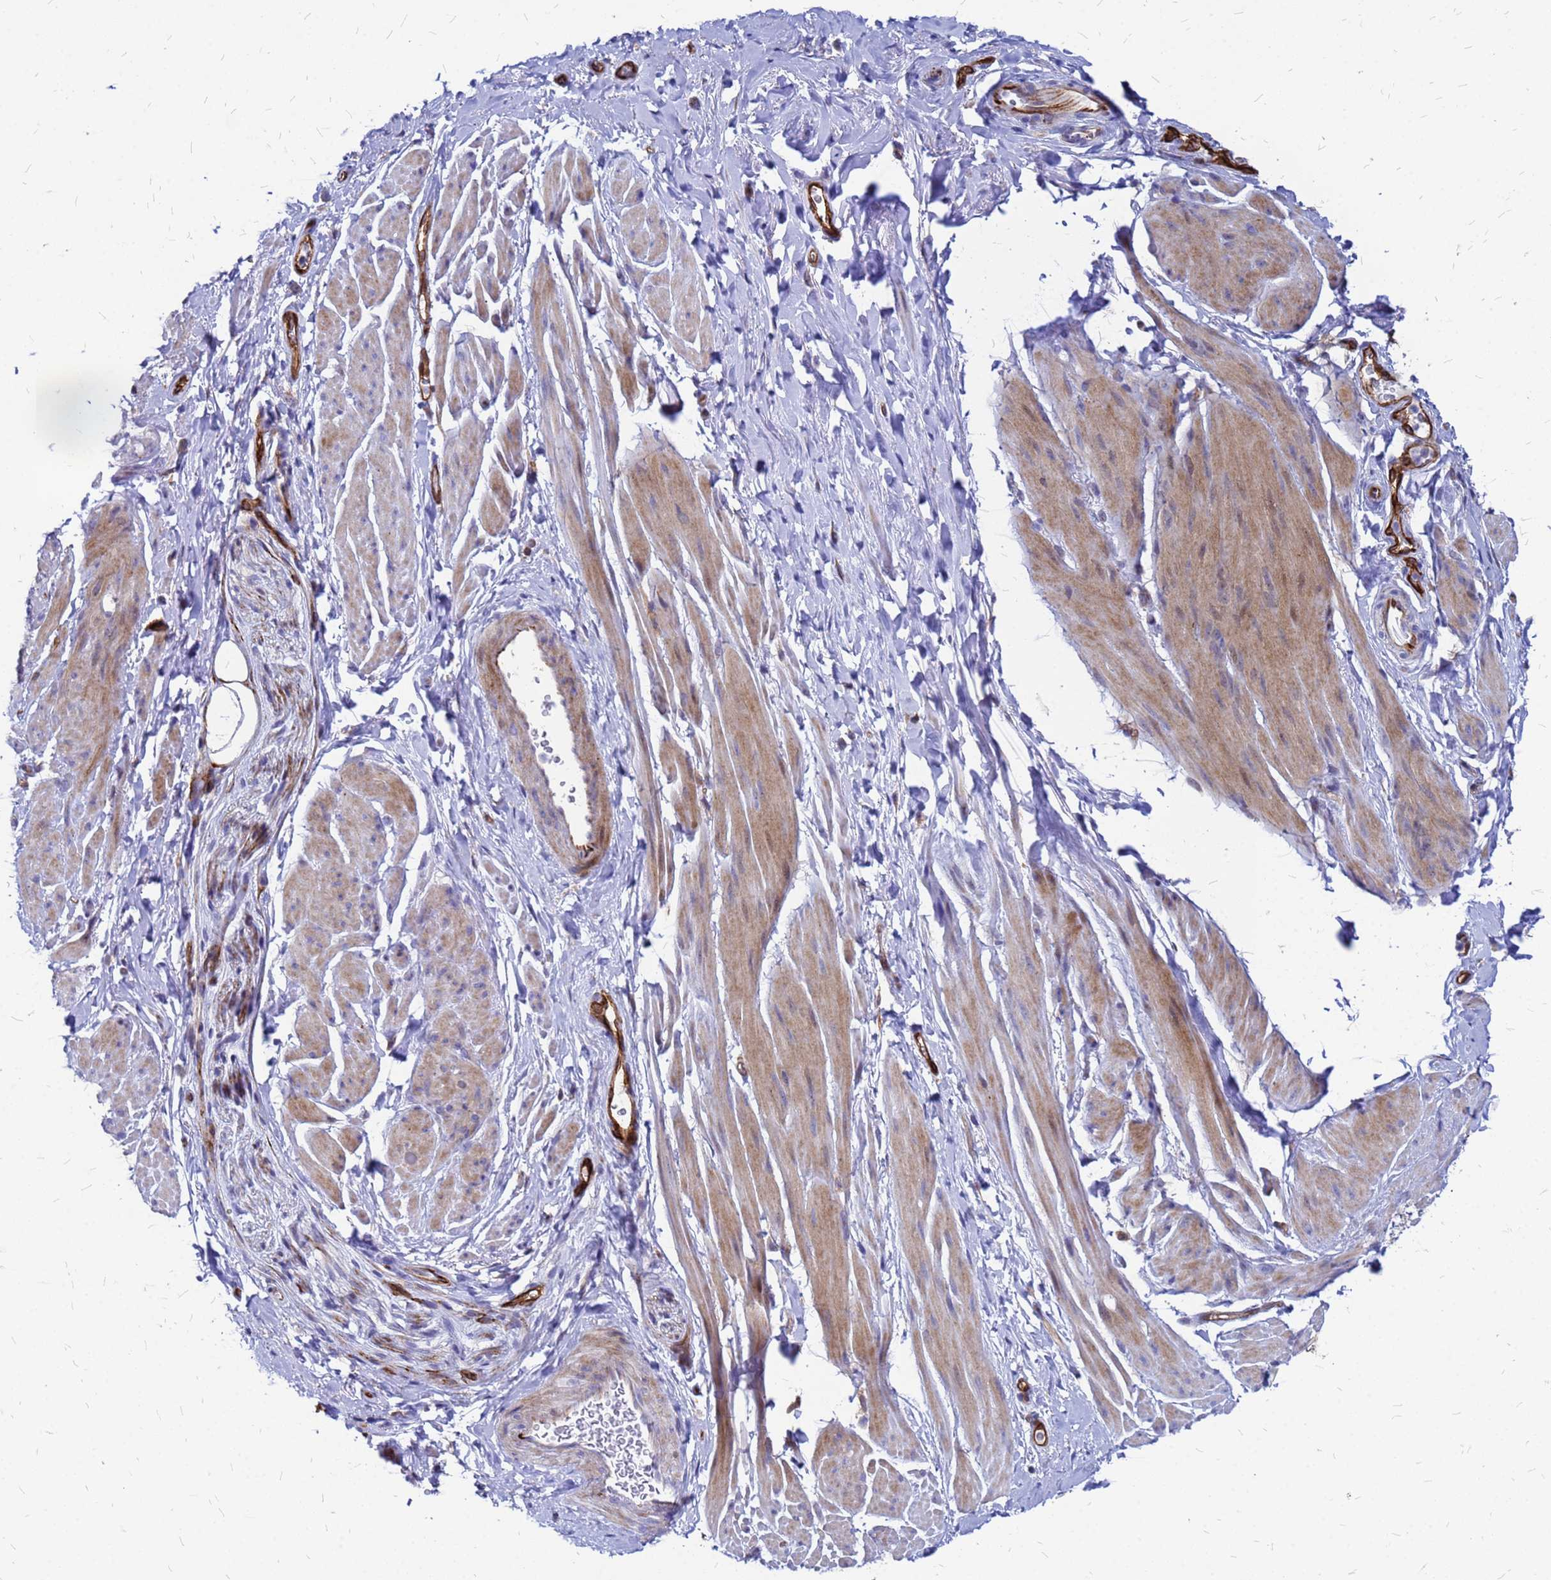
{"staining": {"intensity": "moderate", "quantity": "25%-75%", "location": "cytoplasmic/membranous"}, "tissue": "smooth muscle", "cell_type": "Smooth muscle cells", "image_type": "normal", "snomed": [{"axis": "morphology", "description": "Normal tissue, NOS"}, {"axis": "topography", "description": "Smooth muscle"}, {"axis": "topography", "description": "Peripheral nerve tissue"}], "caption": "Protein analysis of benign smooth muscle shows moderate cytoplasmic/membranous positivity in approximately 25%-75% of smooth muscle cells.", "gene": "NOSTRIN", "patient": {"sex": "male", "age": 69}}